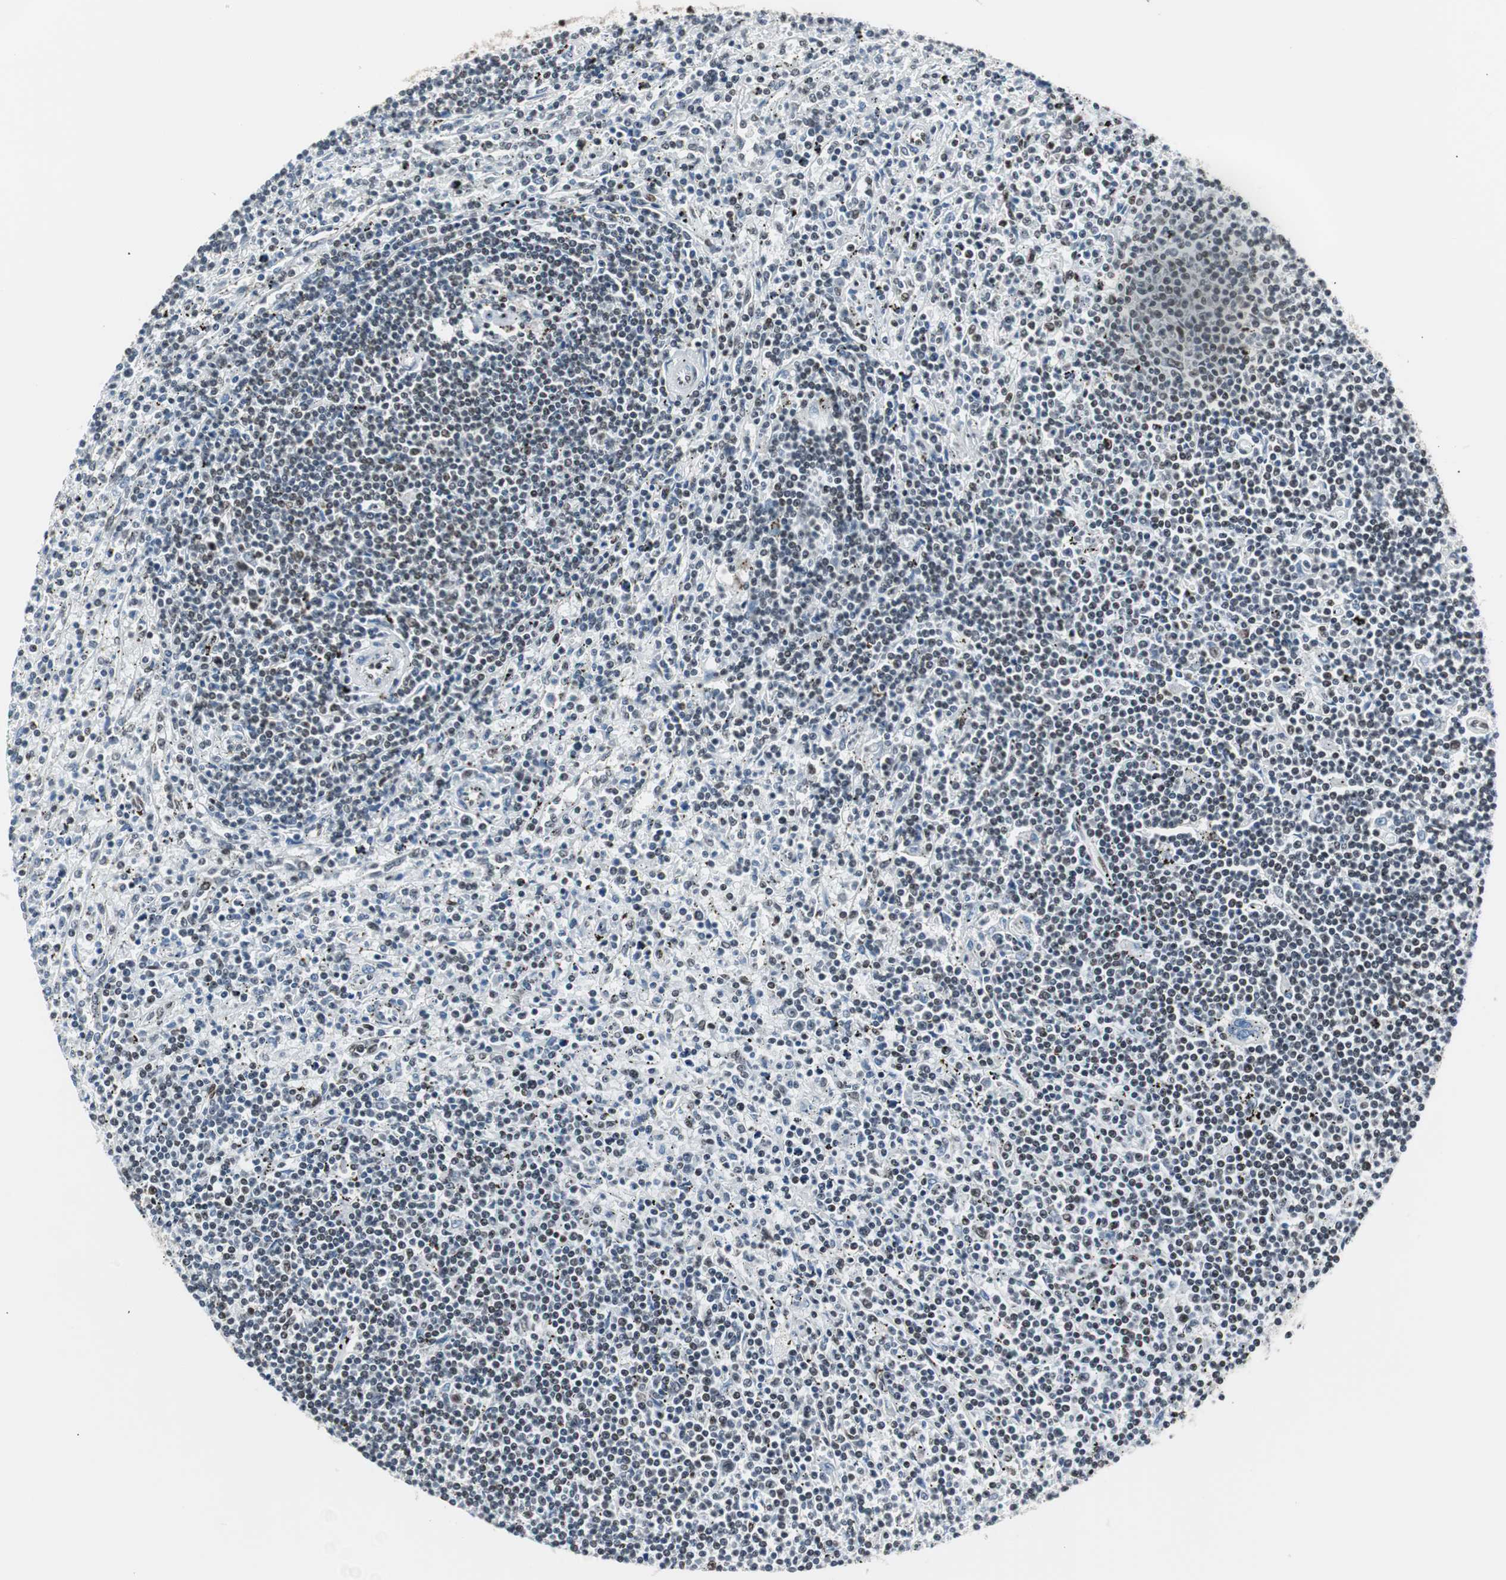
{"staining": {"intensity": "moderate", "quantity": "25%-75%", "location": "nuclear"}, "tissue": "lymphoma", "cell_type": "Tumor cells", "image_type": "cancer", "snomed": [{"axis": "morphology", "description": "Malignant lymphoma, non-Hodgkin's type, Low grade"}, {"axis": "topography", "description": "Spleen"}], "caption": "Moderate nuclear expression is appreciated in approximately 25%-75% of tumor cells in lymphoma.", "gene": "XRCC1", "patient": {"sex": "male", "age": 76}}